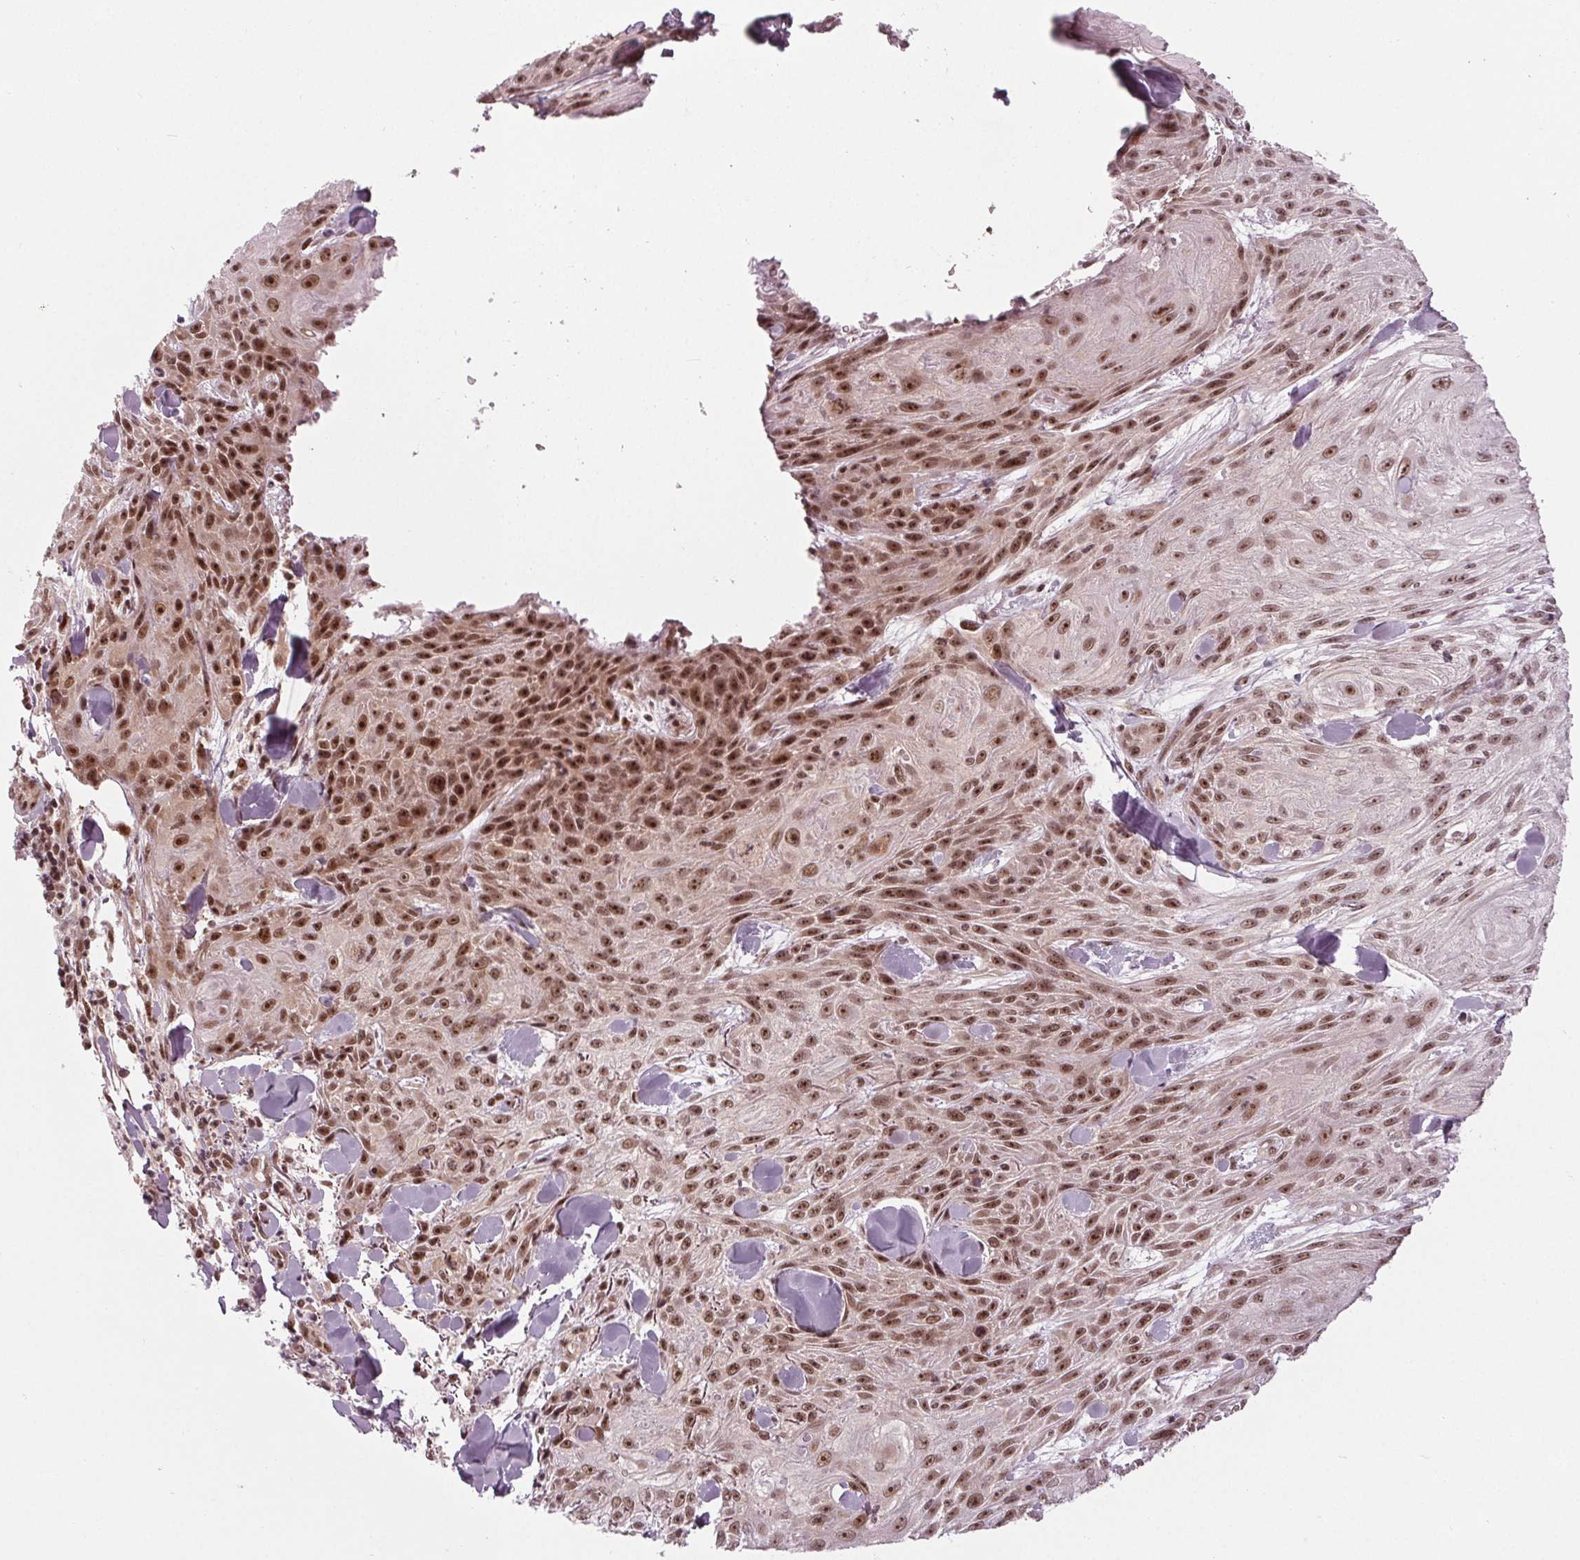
{"staining": {"intensity": "strong", "quantity": ">75%", "location": "nuclear"}, "tissue": "skin cancer", "cell_type": "Tumor cells", "image_type": "cancer", "snomed": [{"axis": "morphology", "description": "Squamous cell carcinoma, NOS"}, {"axis": "topography", "description": "Skin"}], "caption": "Protein staining displays strong nuclear staining in approximately >75% of tumor cells in squamous cell carcinoma (skin). Immunohistochemistry (ihc) stains the protein in brown and the nuclei are stained blue.", "gene": "DDX41", "patient": {"sex": "male", "age": 88}}